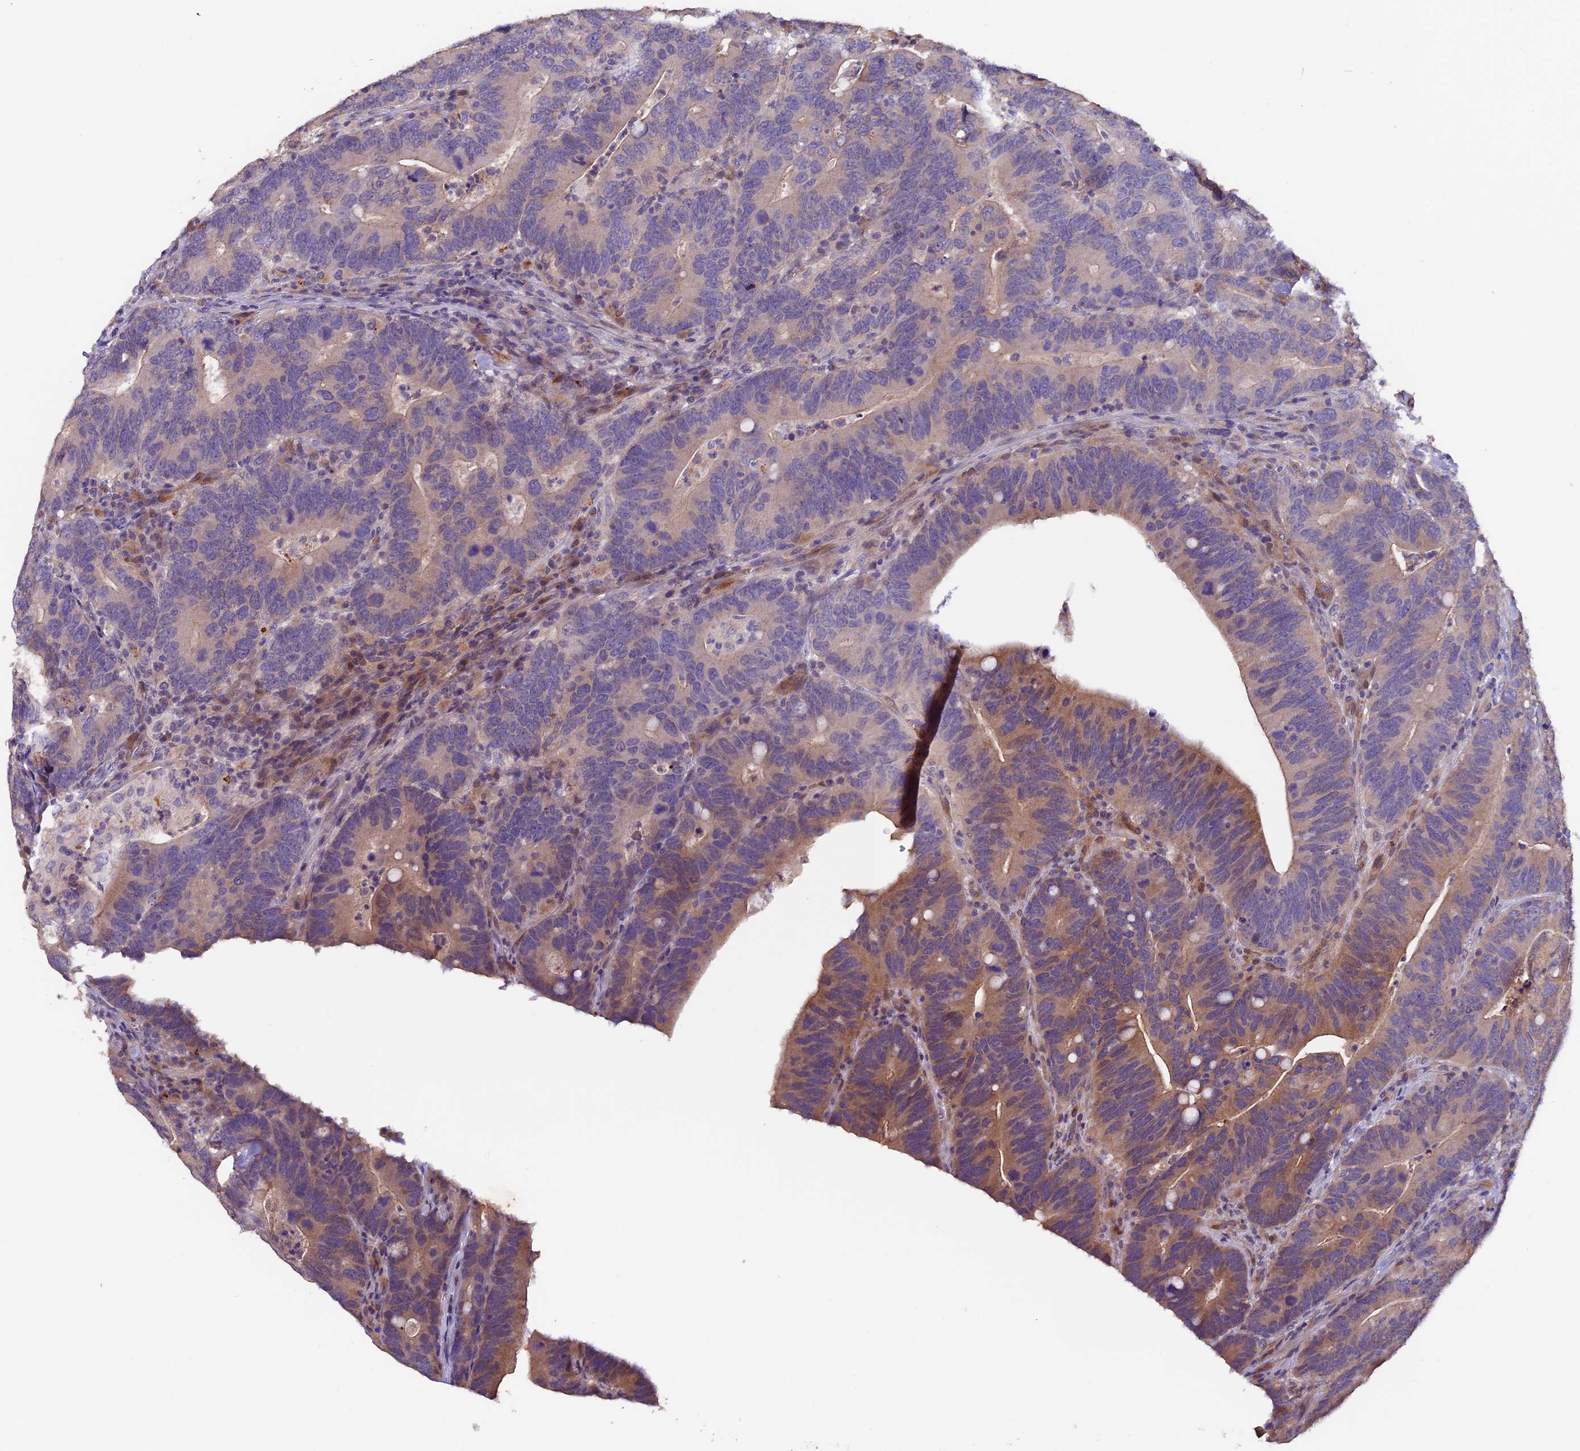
{"staining": {"intensity": "moderate", "quantity": "<25%", "location": "cytoplasmic/membranous"}, "tissue": "colorectal cancer", "cell_type": "Tumor cells", "image_type": "cancer", "snomed": [{"axis": "morphology", "description": "Adenocarcinoma, NOS"}, {"axis": "topography", "description": "Colon"}], "caption": "Protein analysis of adenocarcinoma (colorectal) tissue shows moderate cytoplasmic/membranous expression in about <25% of tumor cells. The protein of interest is shown in brown color, while the nuclei are stained blue.", "gene": "NCK2", "patient": {"sex": "female", "age": 66}}